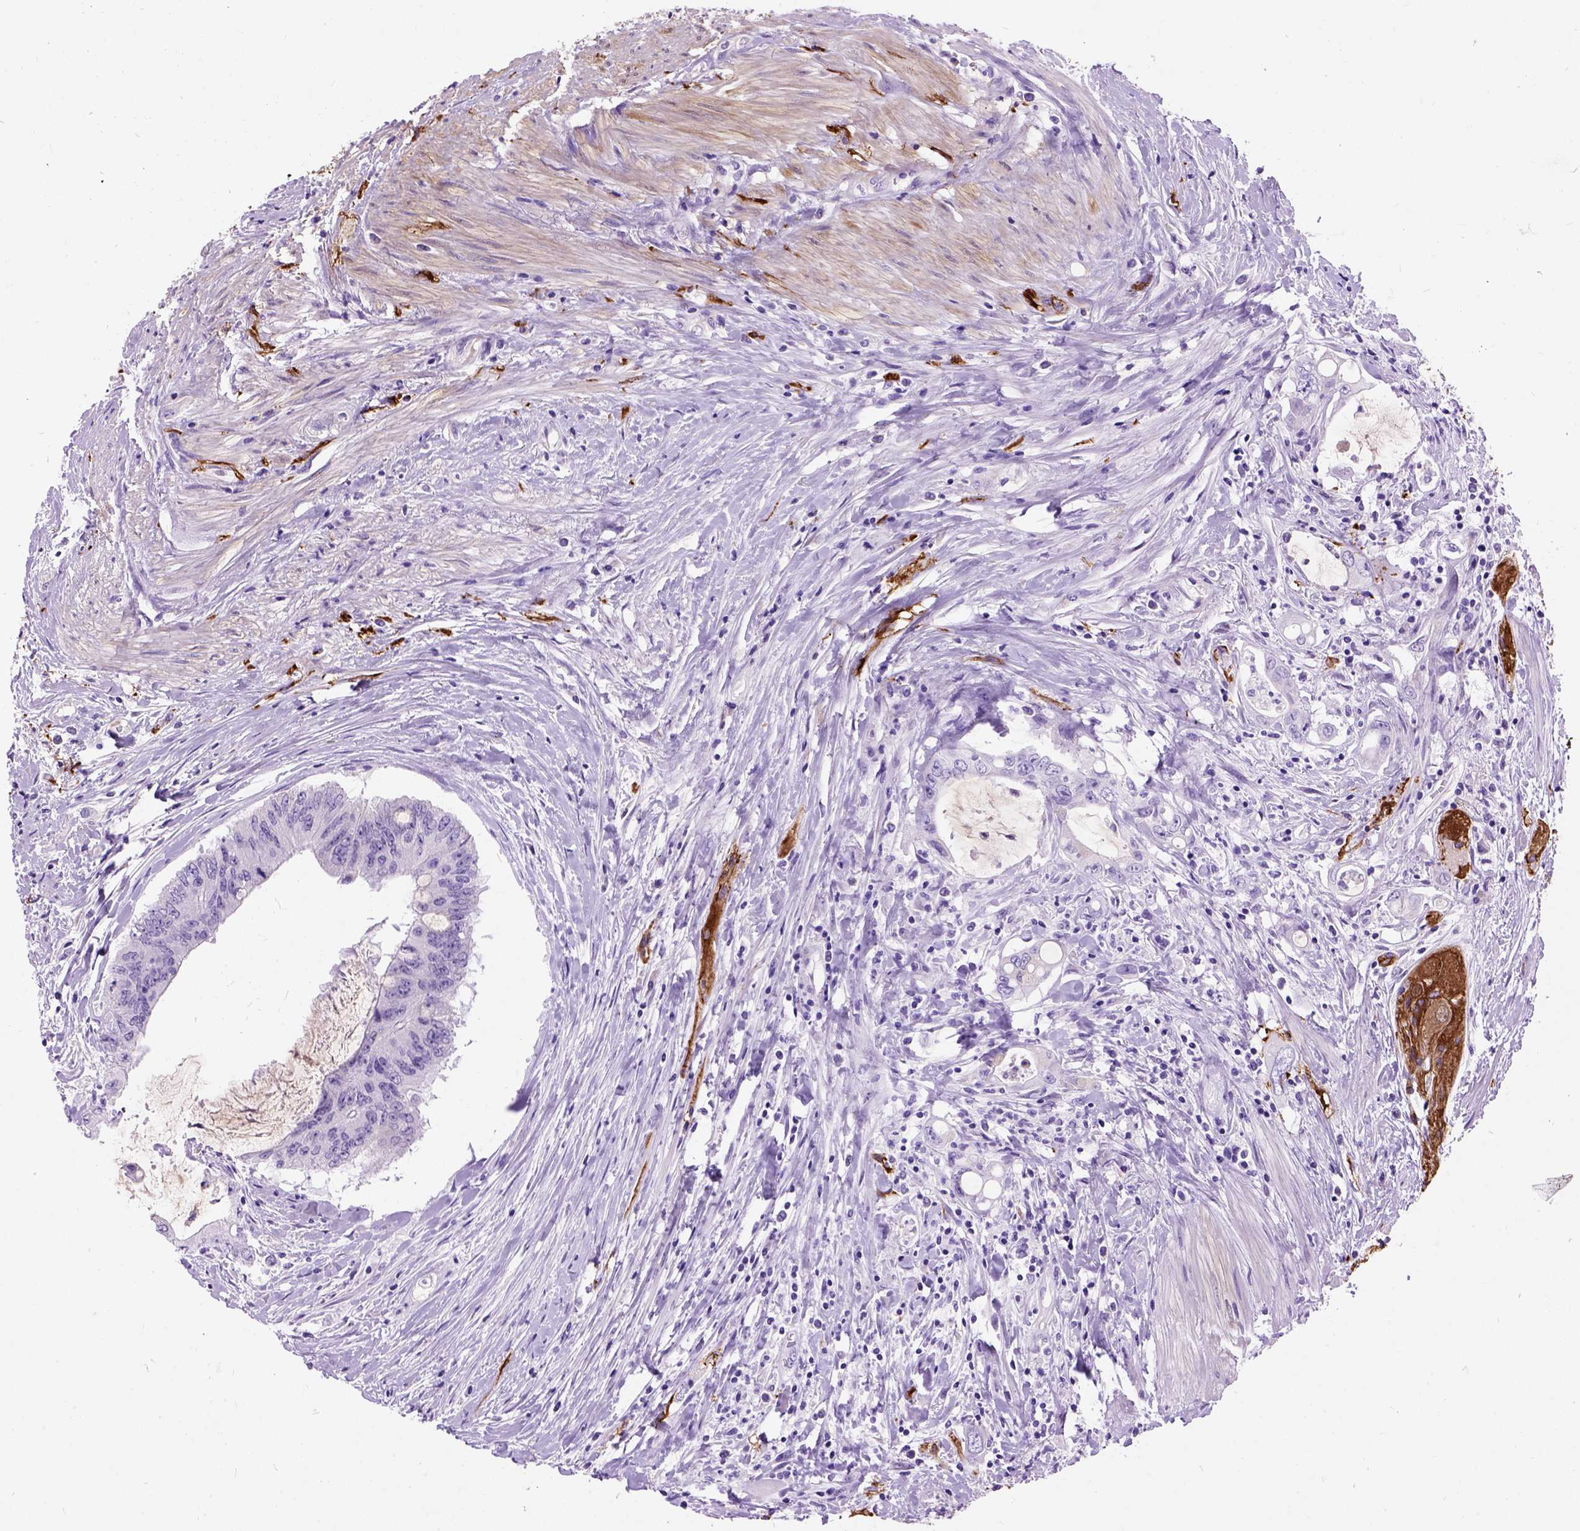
{"staining": {"intensity": "negative", "quantity": "none", "location": "none"}, "tissue": "colorectal cancer", "cell_type": "Tumor cells", "image_type": "cancer", "snomed": [{"axis": "morphology", "description": "Adenocarcinoma, NOS"}, {"axis": "topography", "description": "Rectum"}], "caption": "Micrograph shows no protein staining in tumor cells of colorectal cancer tissue.", "gene": "MAPT", "patient": {"sex": "male", "age": 59}}